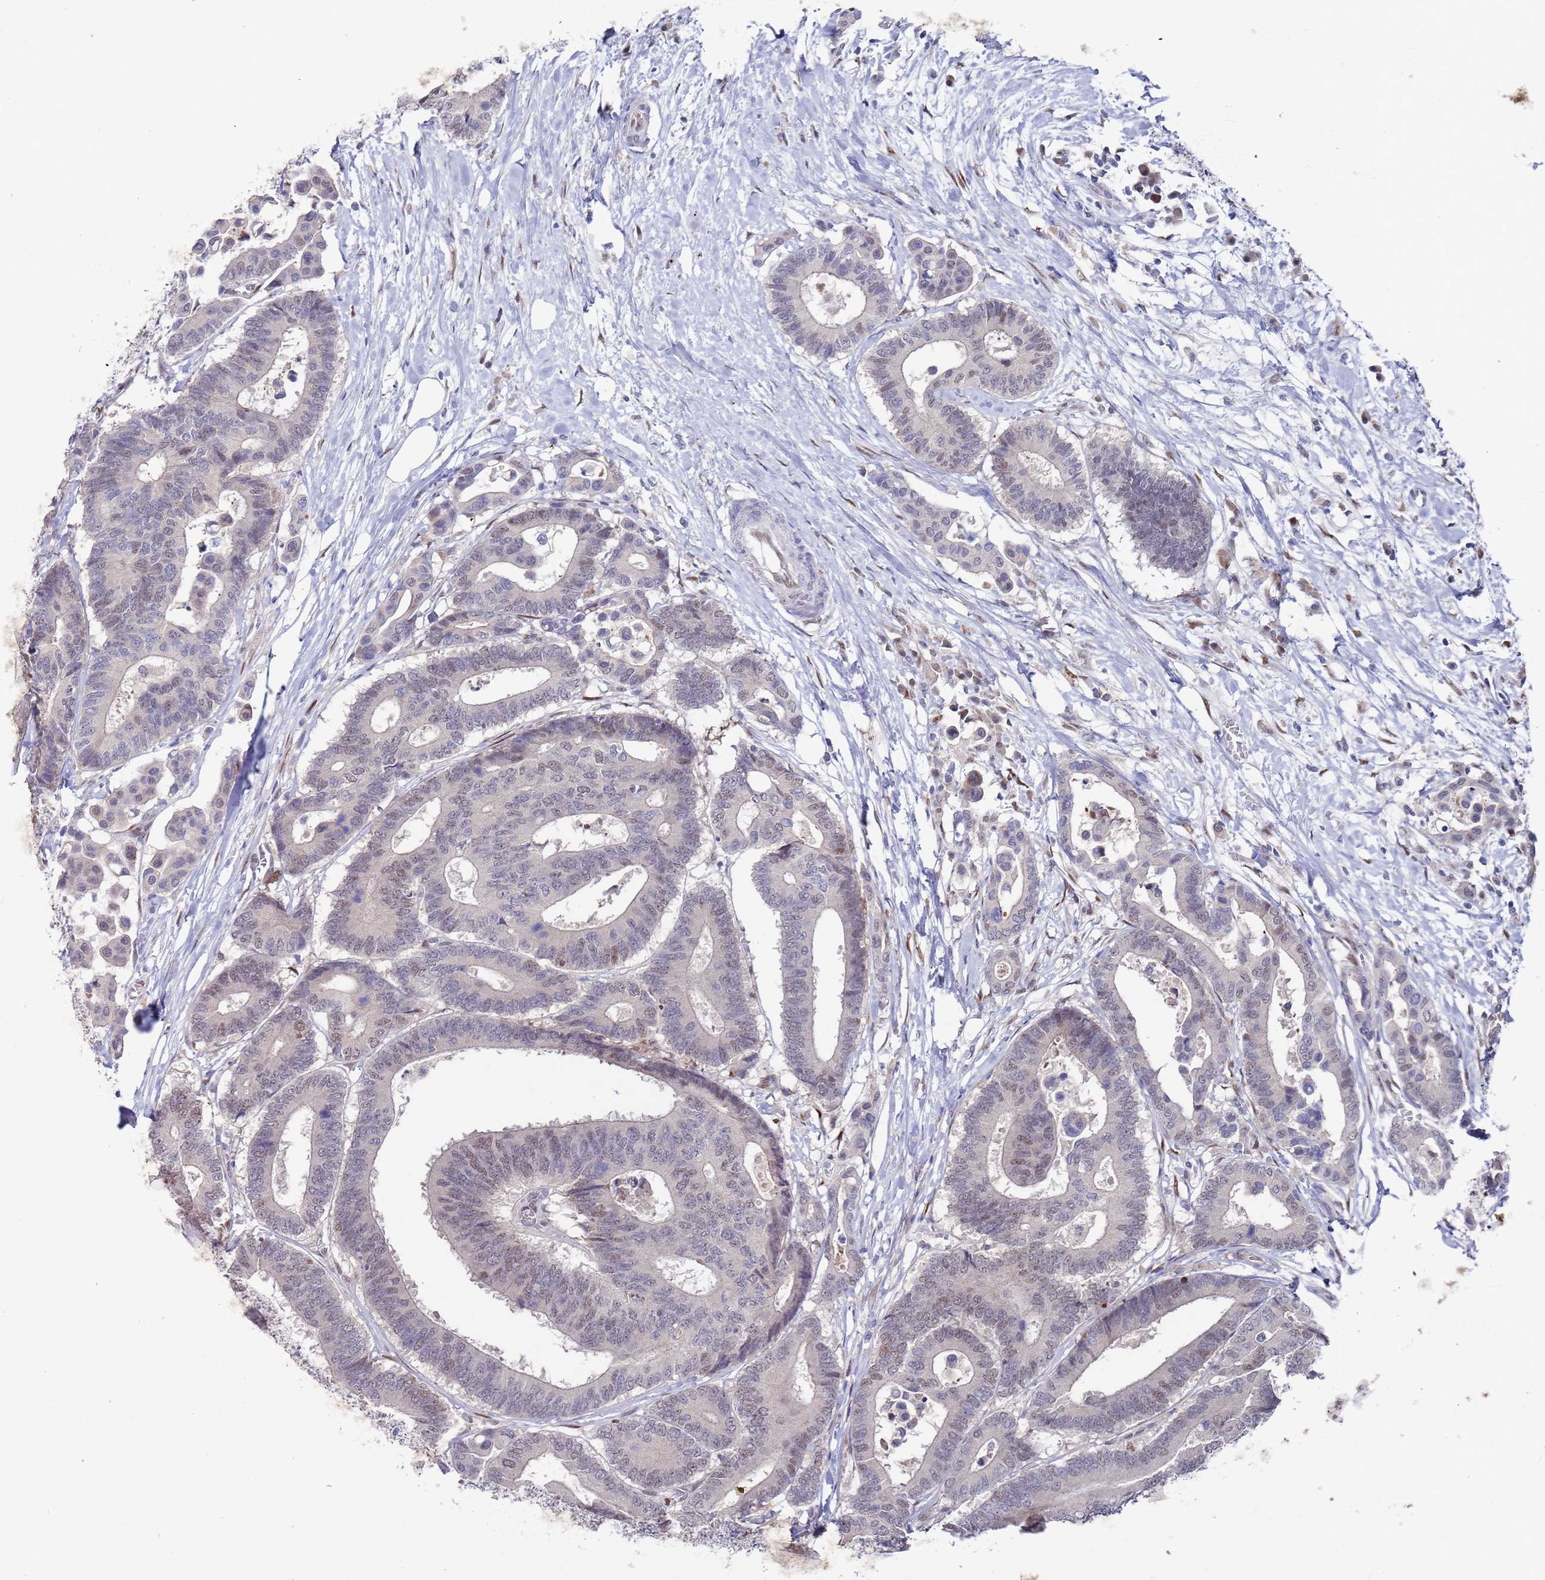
{"staining": {"intensity": "weak", "quantity": "<25%", "location": "nuclear"}, "tissue": "colorectal cancer", "cell_type": "Tumor cells", "image_type": "cancer", "snomed": [{"axis": "morphology", "description": "Normal tissue, NOS"}, {"axis": "morphology", "description": "Adenocarcinoma, NOS"}, {"axis": "topography", "description": "Colon"}], "caption": "DAB immunohistochemical staining of human colorectal cancer (adenocarcinoma) shows no significant positivity in tumor cells.", "gene": "FBXO27", "patient": {"sex": "male", "age": 82}}